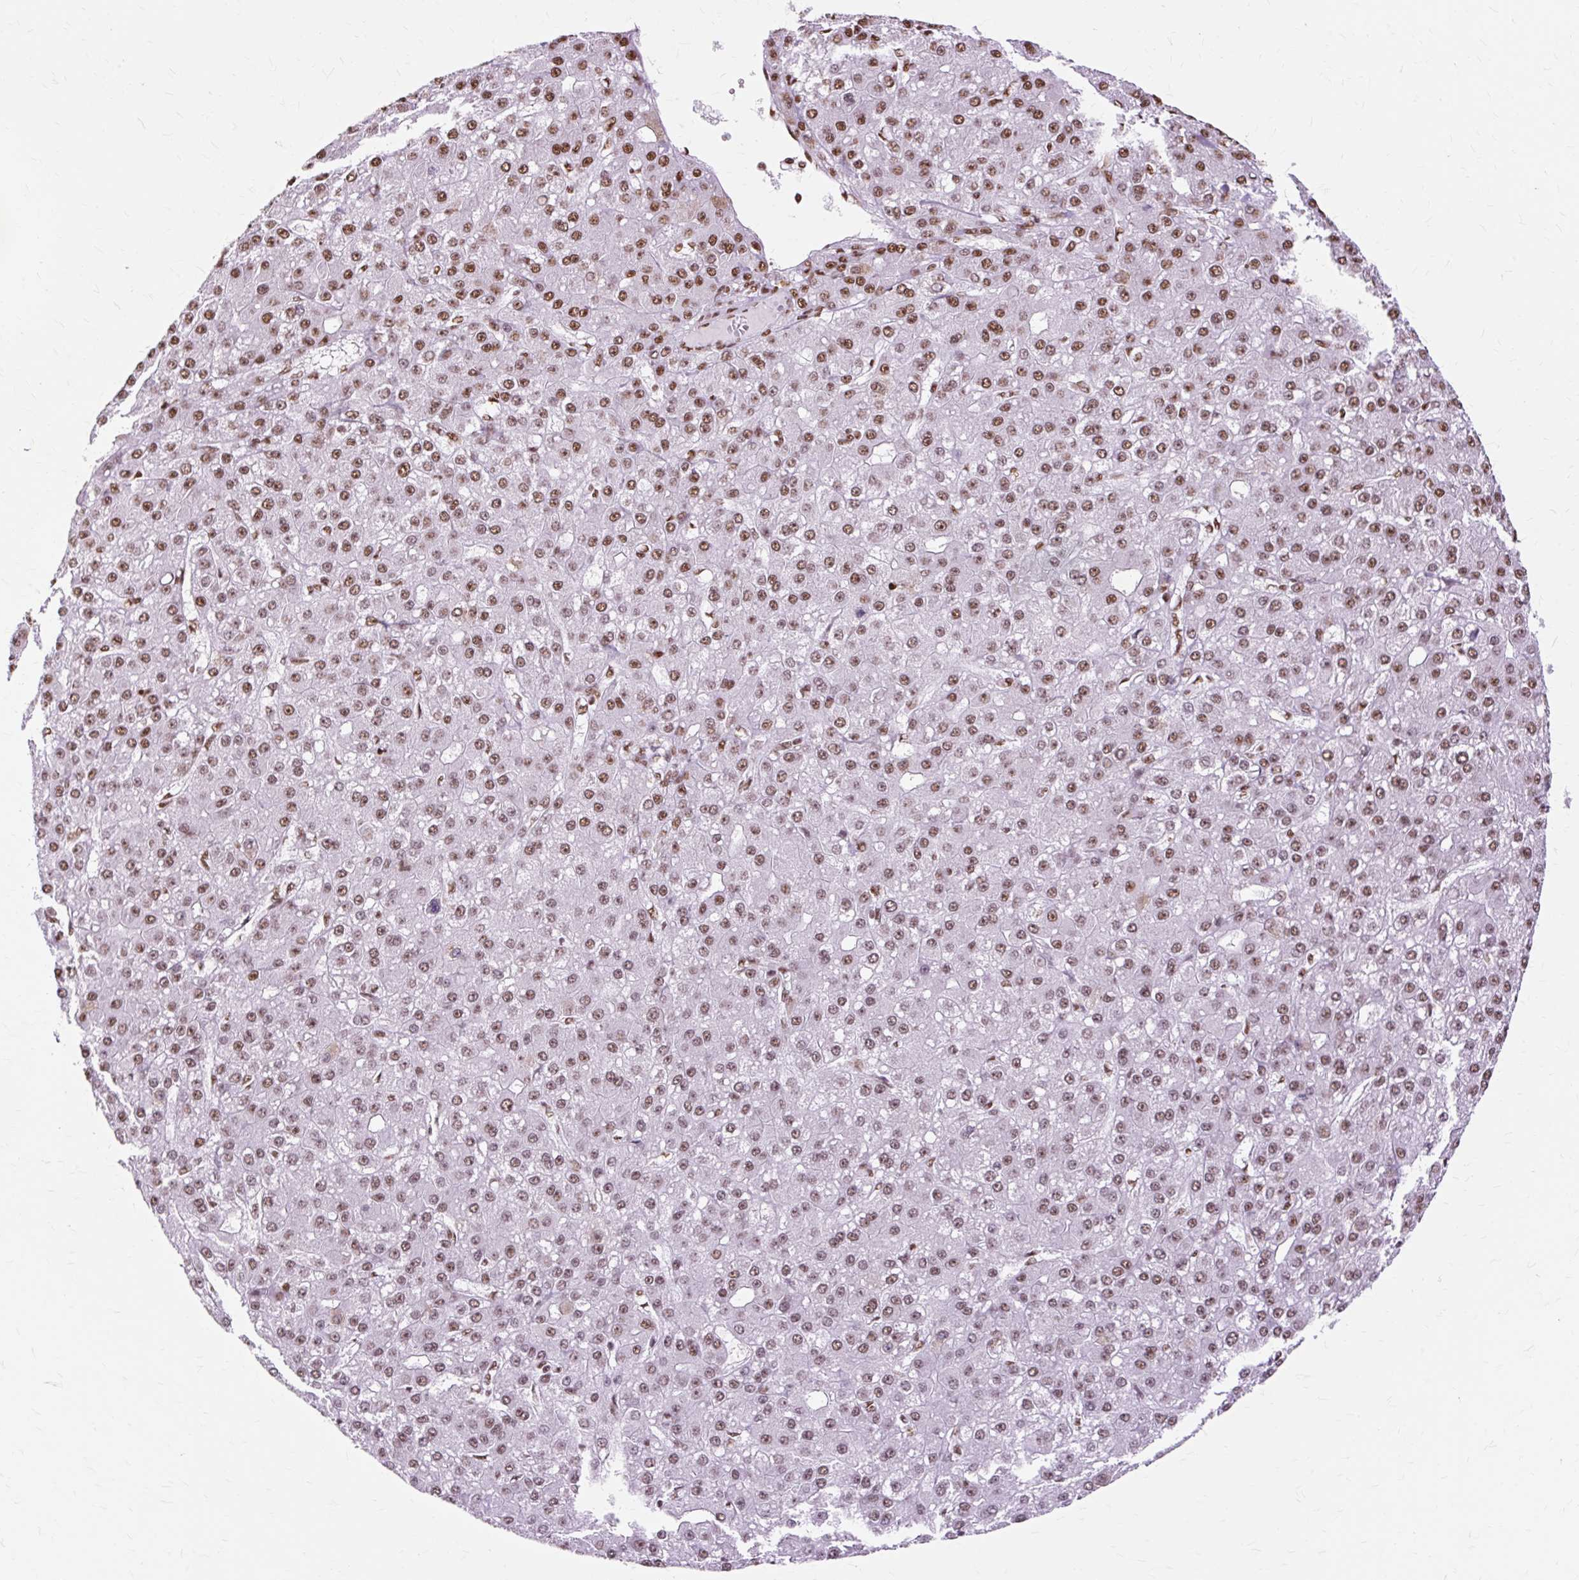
{"staining": {"intensity": "moderate", "quantity": ">75%", "location": "nuclear"}, "tissue": "liver cancer", "cell_type": "Tumor cells", "image_type": "cancer", "snomed": [{"axis": "morphology", "description": "Carcinoma, Hepatocellular, NOS"}, {"axis": "topography", "description": "Liver"}], "caption": "Liver cancer (hepatocellular carcinoma) tissue exhibits moderate nuclear staining in approximately >75% of tumor cells, visualized by immunohistochemistry.", "gene": "XRCC6", "patient": {"sex": "male", "age": 67}}